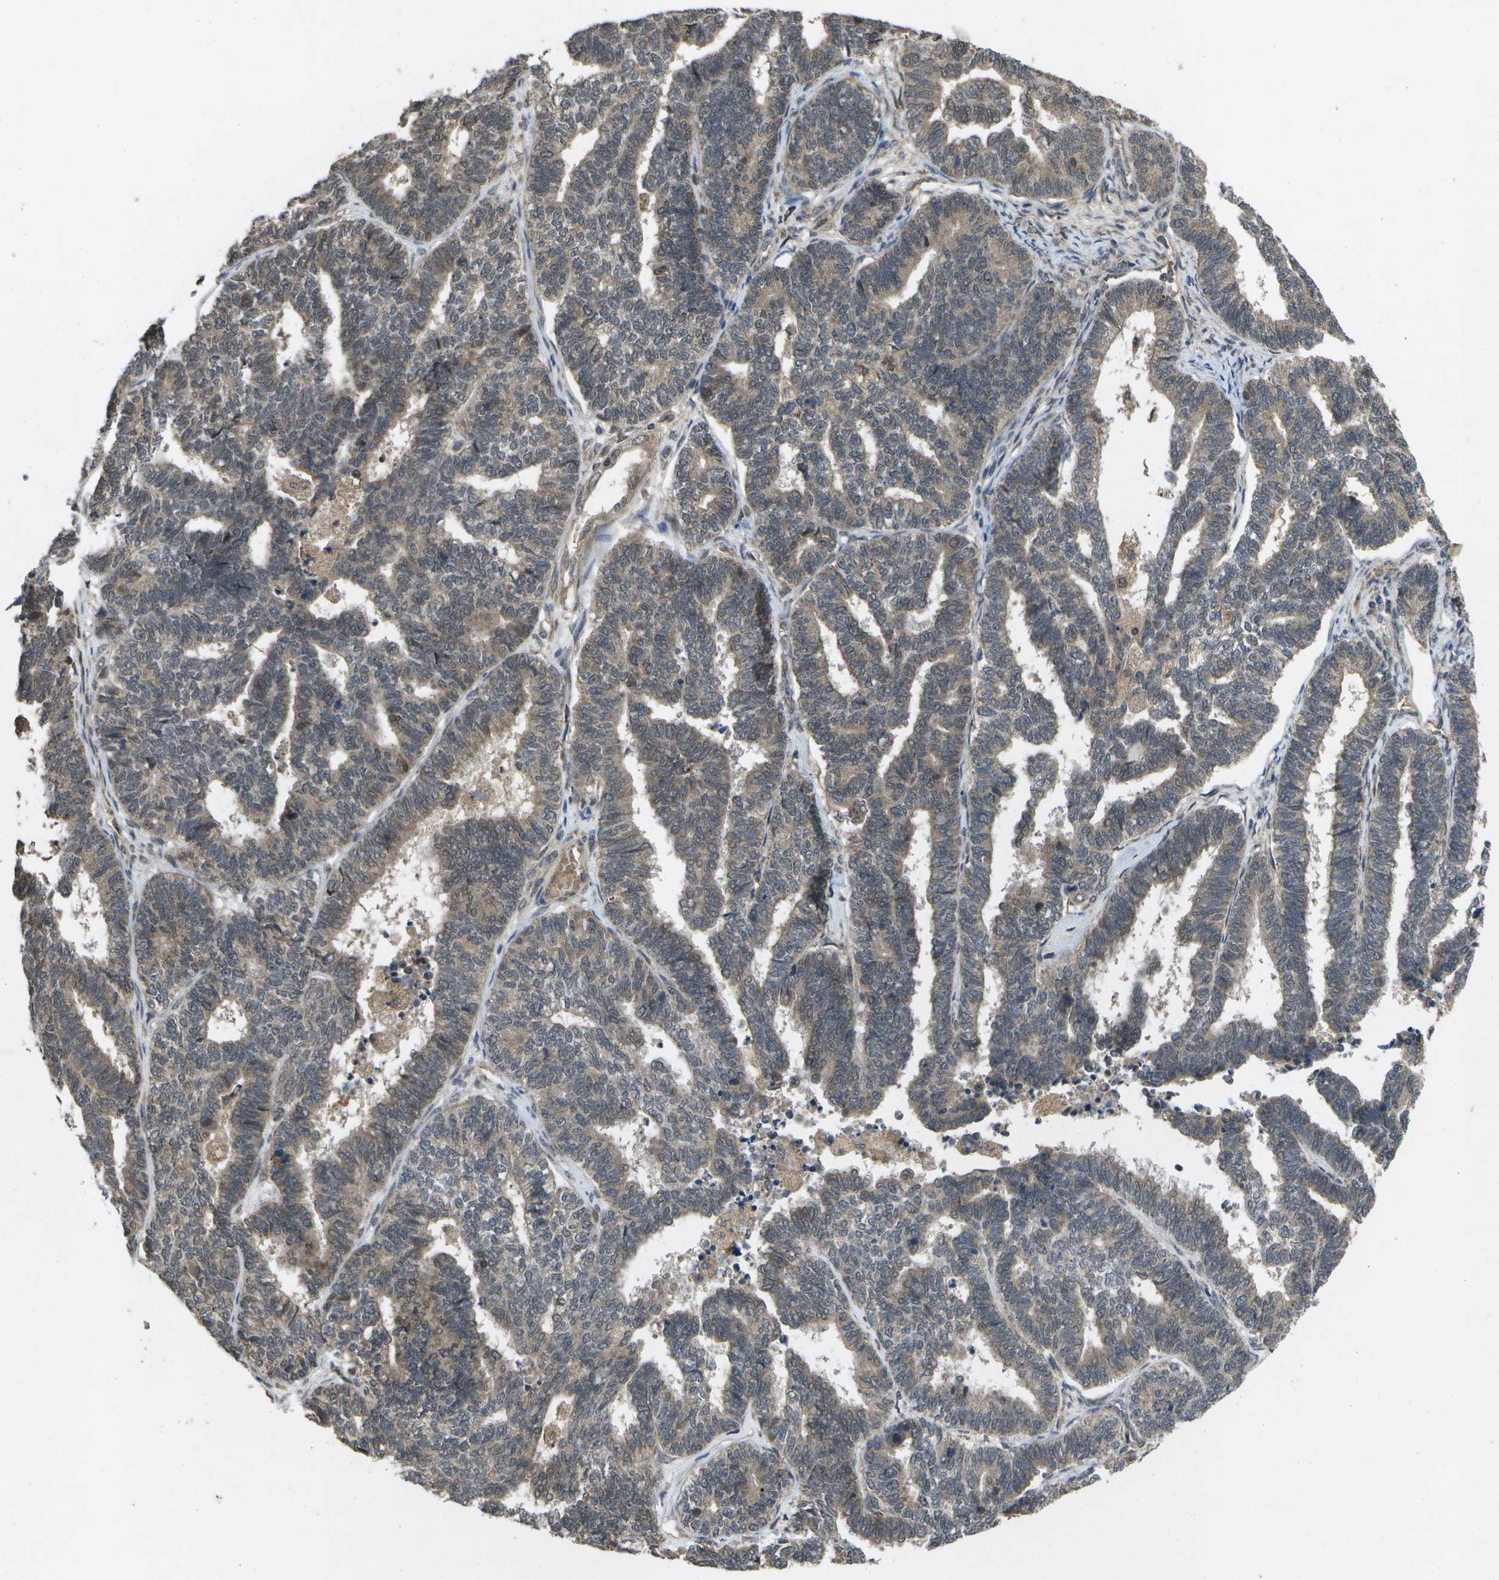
{"staining": {"intensity": "weak", "quantity": ">75%", "location": "cytoplasmic/membranous"}, "tissue": "endometrial cancer", "cell_type": "Tumor cells", "image_type": "cancer", "snomed": [{"axis": "morphology", "description": "Adenocarcinoma, NOS"}, {"axis": "topography", "description": "Endometrium"}], "caption": "Immunohistochemistry (IHC) photomicrograph of neoplastic tissue: adenocarcinoma (endometrial) stained using immunohistochemistry shows low levels of weak protein expression localized specifically in the cytoplasmic/membranous of tumor cells, appearing as a cytoplasmic/membranous brown color.", "gene": "ALAS1", "patient": {"sex": "female", "age": 70}}